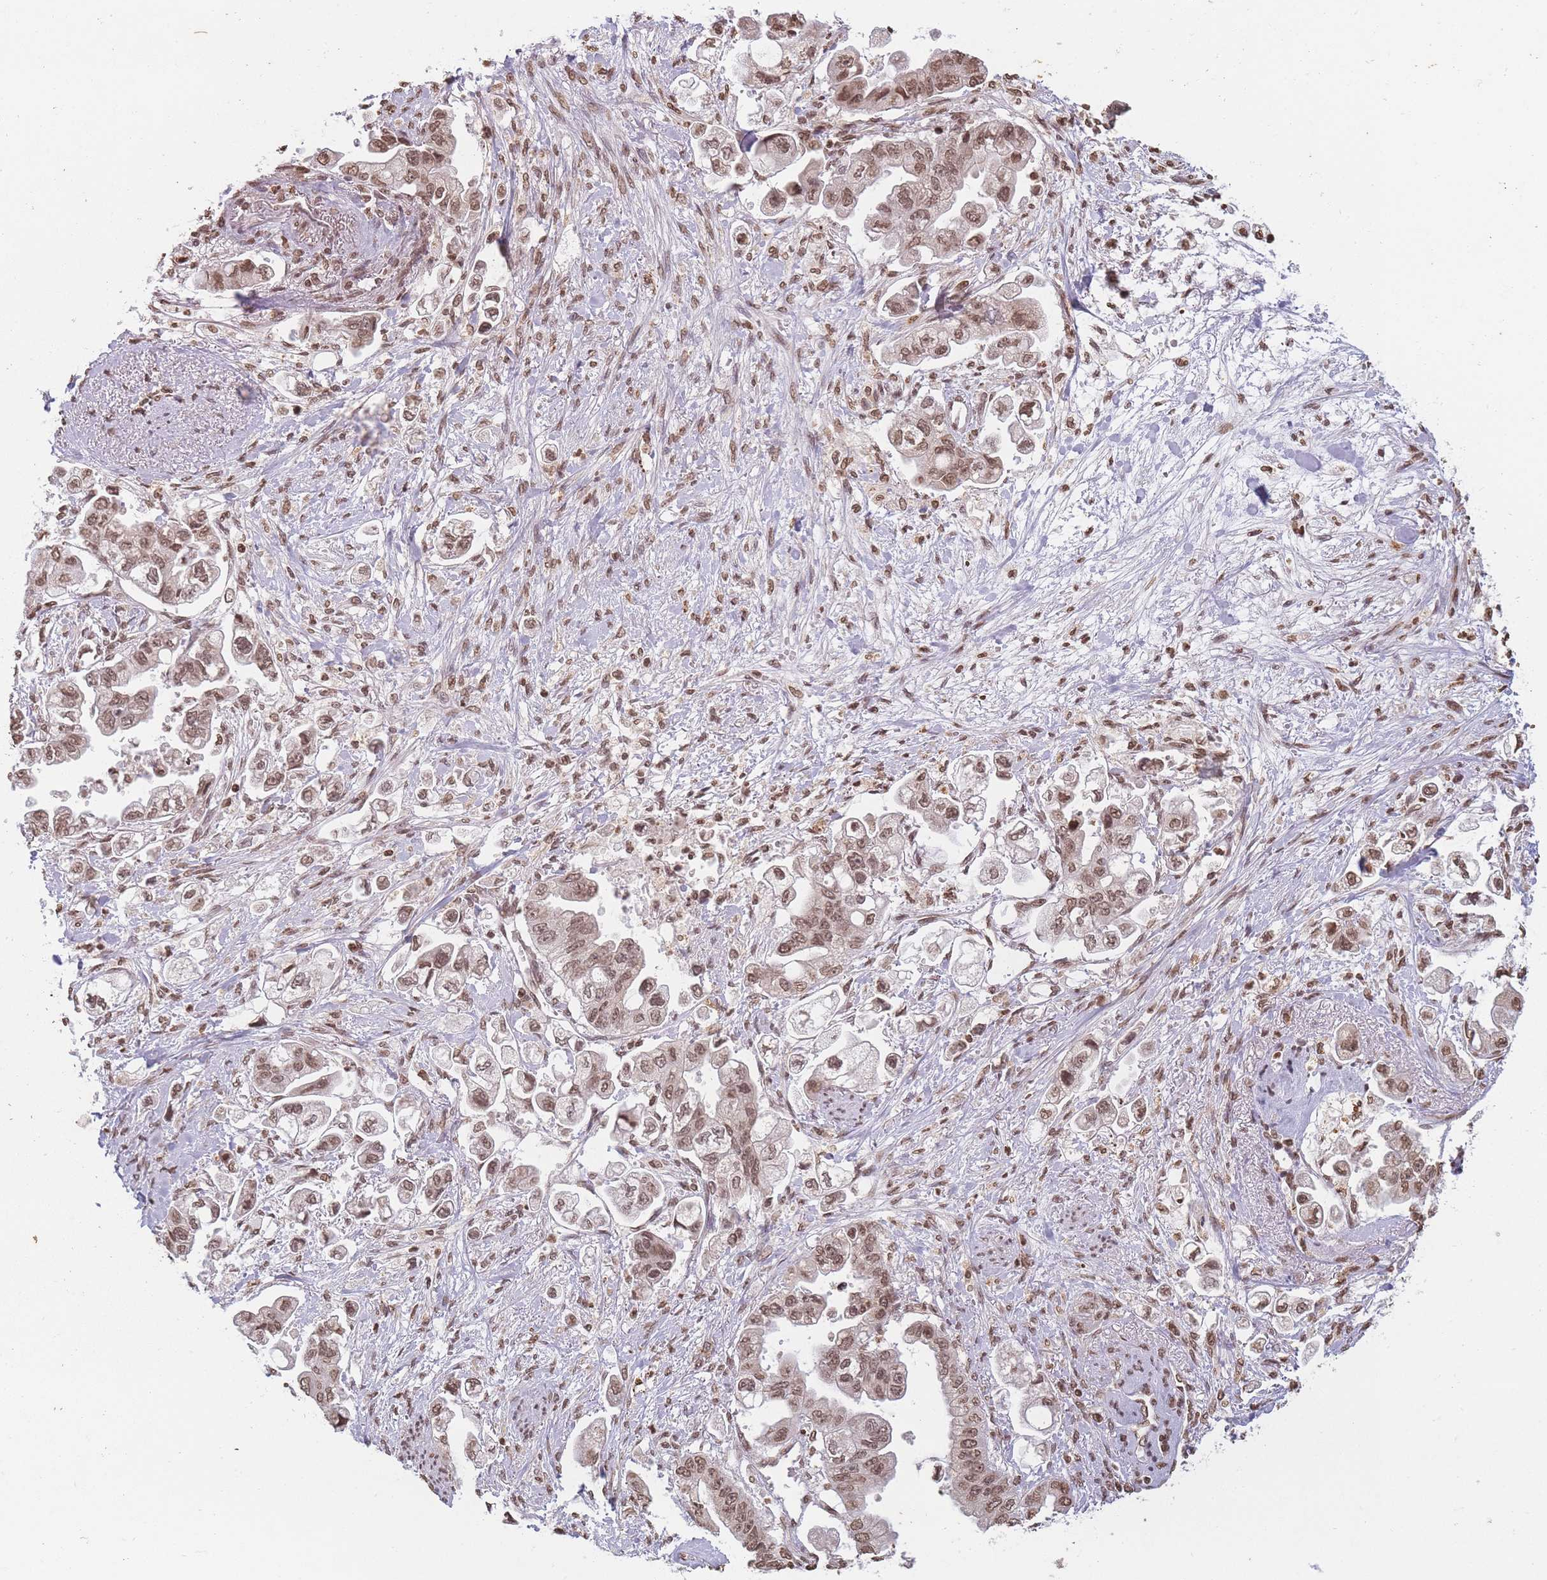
{"staining": {"intensity": "moderate", "quantity": ">75%", "location": "nuclear"}, "tissue": "stomach cancer", "cell_type": "Tumor cells", "image_type": "cancer", "snomed": [{"axis": "morphology", "description": "Adenocarcinoma, NOS"}, {"axis": "topography", "description": "Stomach"}], "caption": "An immunohistochemistry photomicrograph of neoplastic tissue is shown. Protein staining in brown labels moderate nuclear positivity in stomach cancer within tumor cells.", "gene": "WWTR1", "patient": {"sex": "male", "age": 62}}